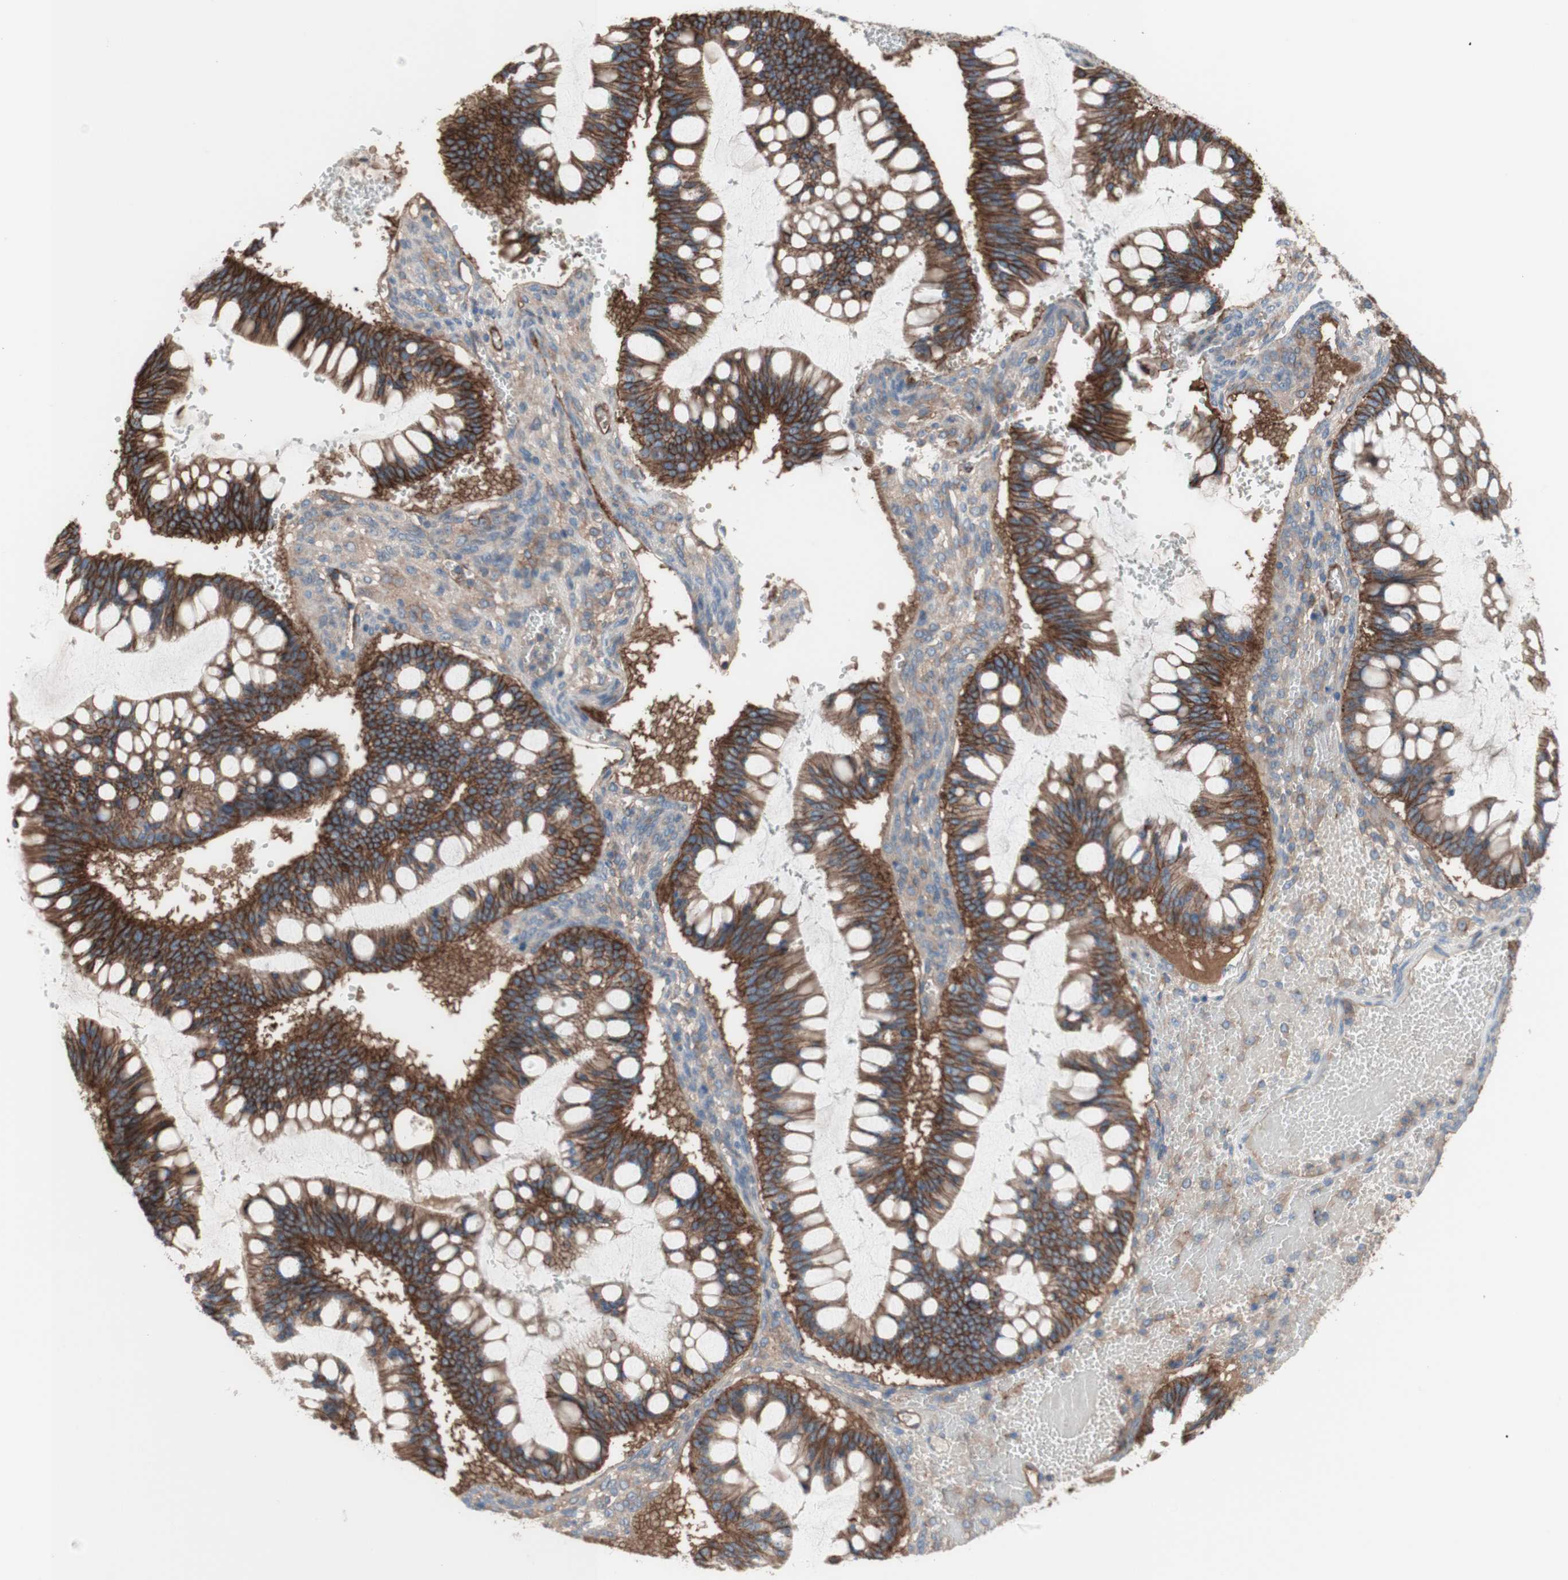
{"staining": {"intensity": "moderate", "quantity": ">75%", "location": "cytoplasmic/membranous"}, "tissue": "ovarian cancer", "cell_type": "Tumor cells", "image_type": "cancer", "snomed": [{"axis": "morphology", "description": "Cystadenocarcinoma, mucinous, NOS"}, {"axis": "topography", "description": "Ovary"}], "caption": "IHC of human ovarian cancer (mucinous cystadenocarcinoma) shows medium levels of moderate cytoplasmic/membranous positivity in about >75% of tumor cells.", "gene": "CD46", "patient": {"sex": "female", "age": 73}}